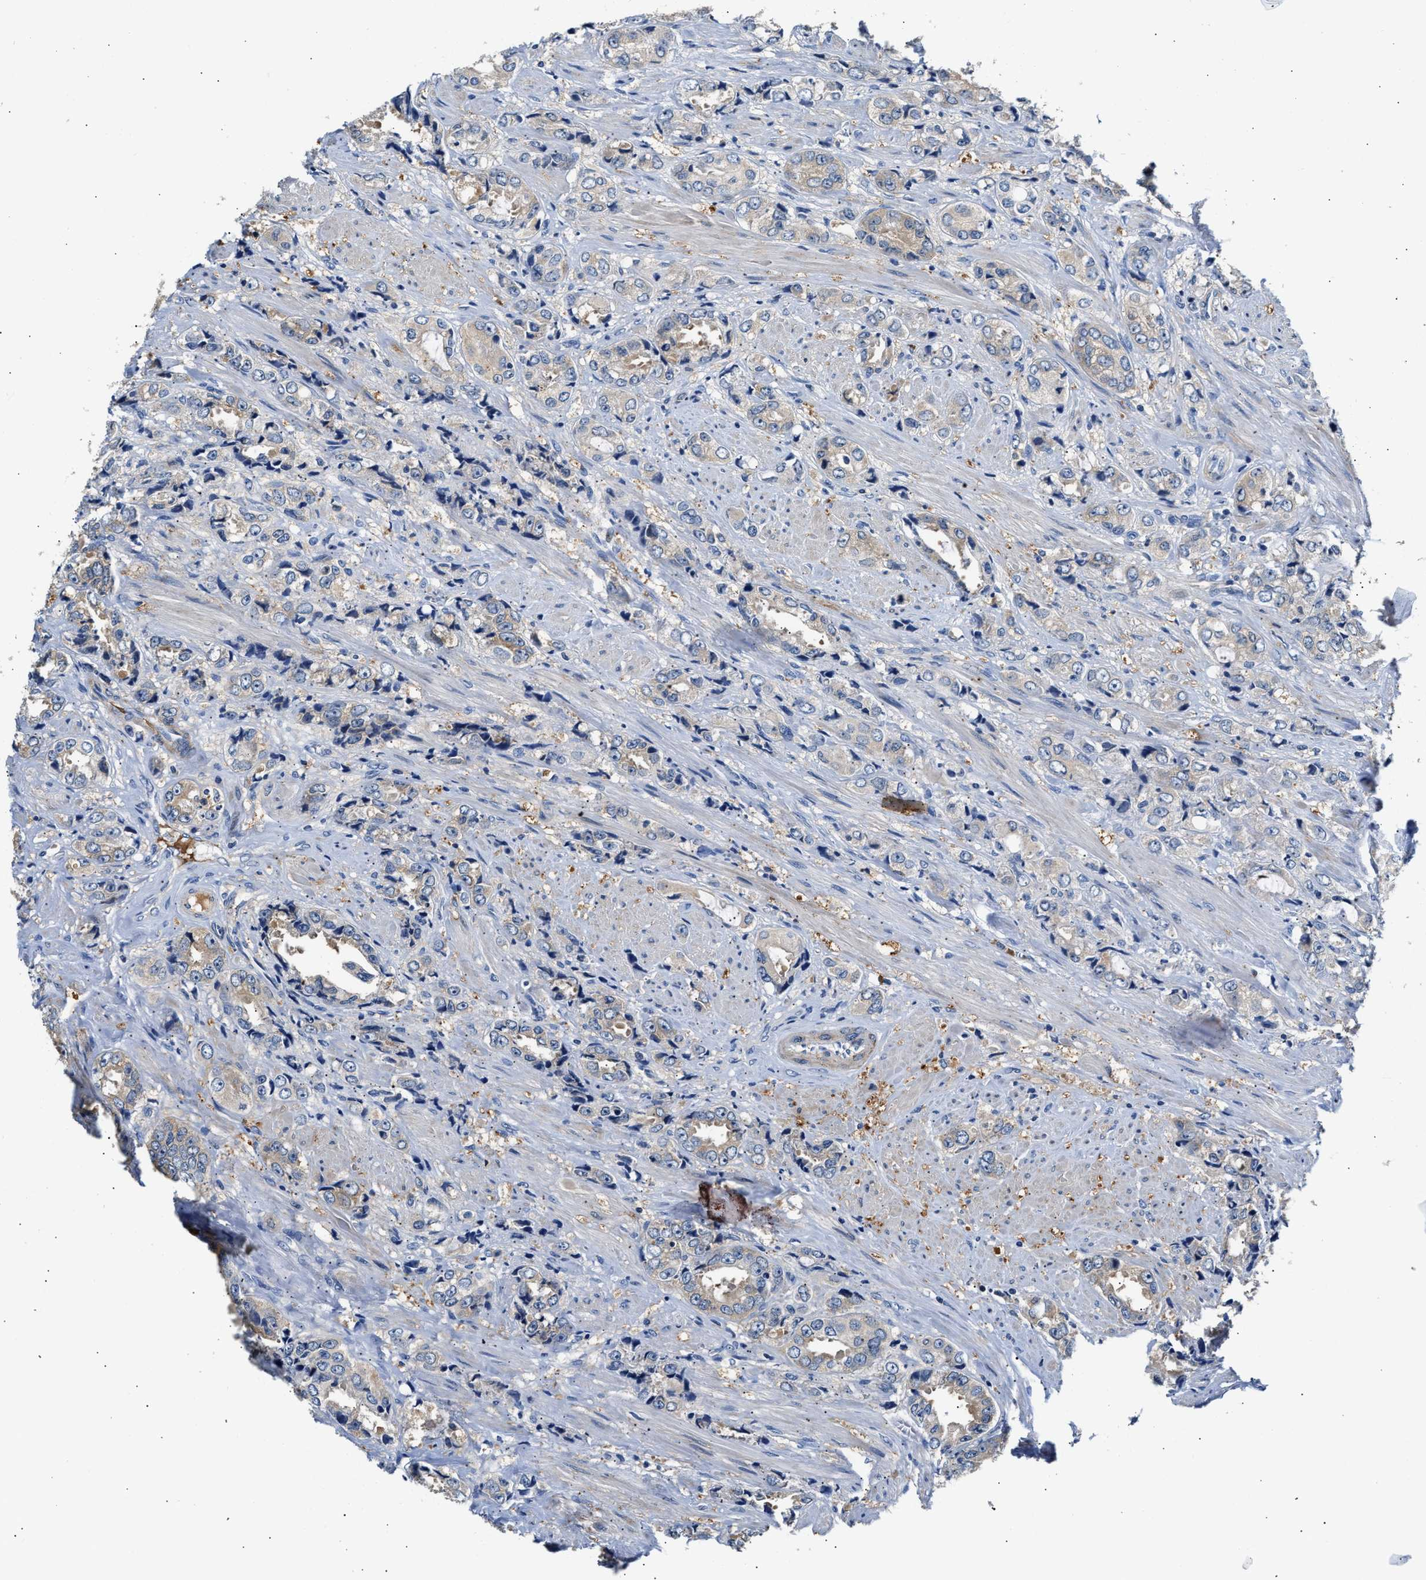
{"staining": {"intensity": "weak", "quantity": "<25%", "location": "cytoplasmic/membranous"}, "tissue": "prostate cancer", "cell_type": "Tumor cells", "image_type": "cancer", "snomed": [{"axis": "morphology", "description": "Adenocarcinoma, High grade"}, {"axis": "topography", "description": "Prostate"}], "caption": "The image displays no significant positivity in tumor cells of prostate high-grade adenocarcinoma. The staining was performed using DAB to visualize the protein expression in brown, while the nuclei were stained in blue with hematoxylin (Magnification: 20x).", "gene": "TUT7", "patient": {"sex": "male", "age": 61}}